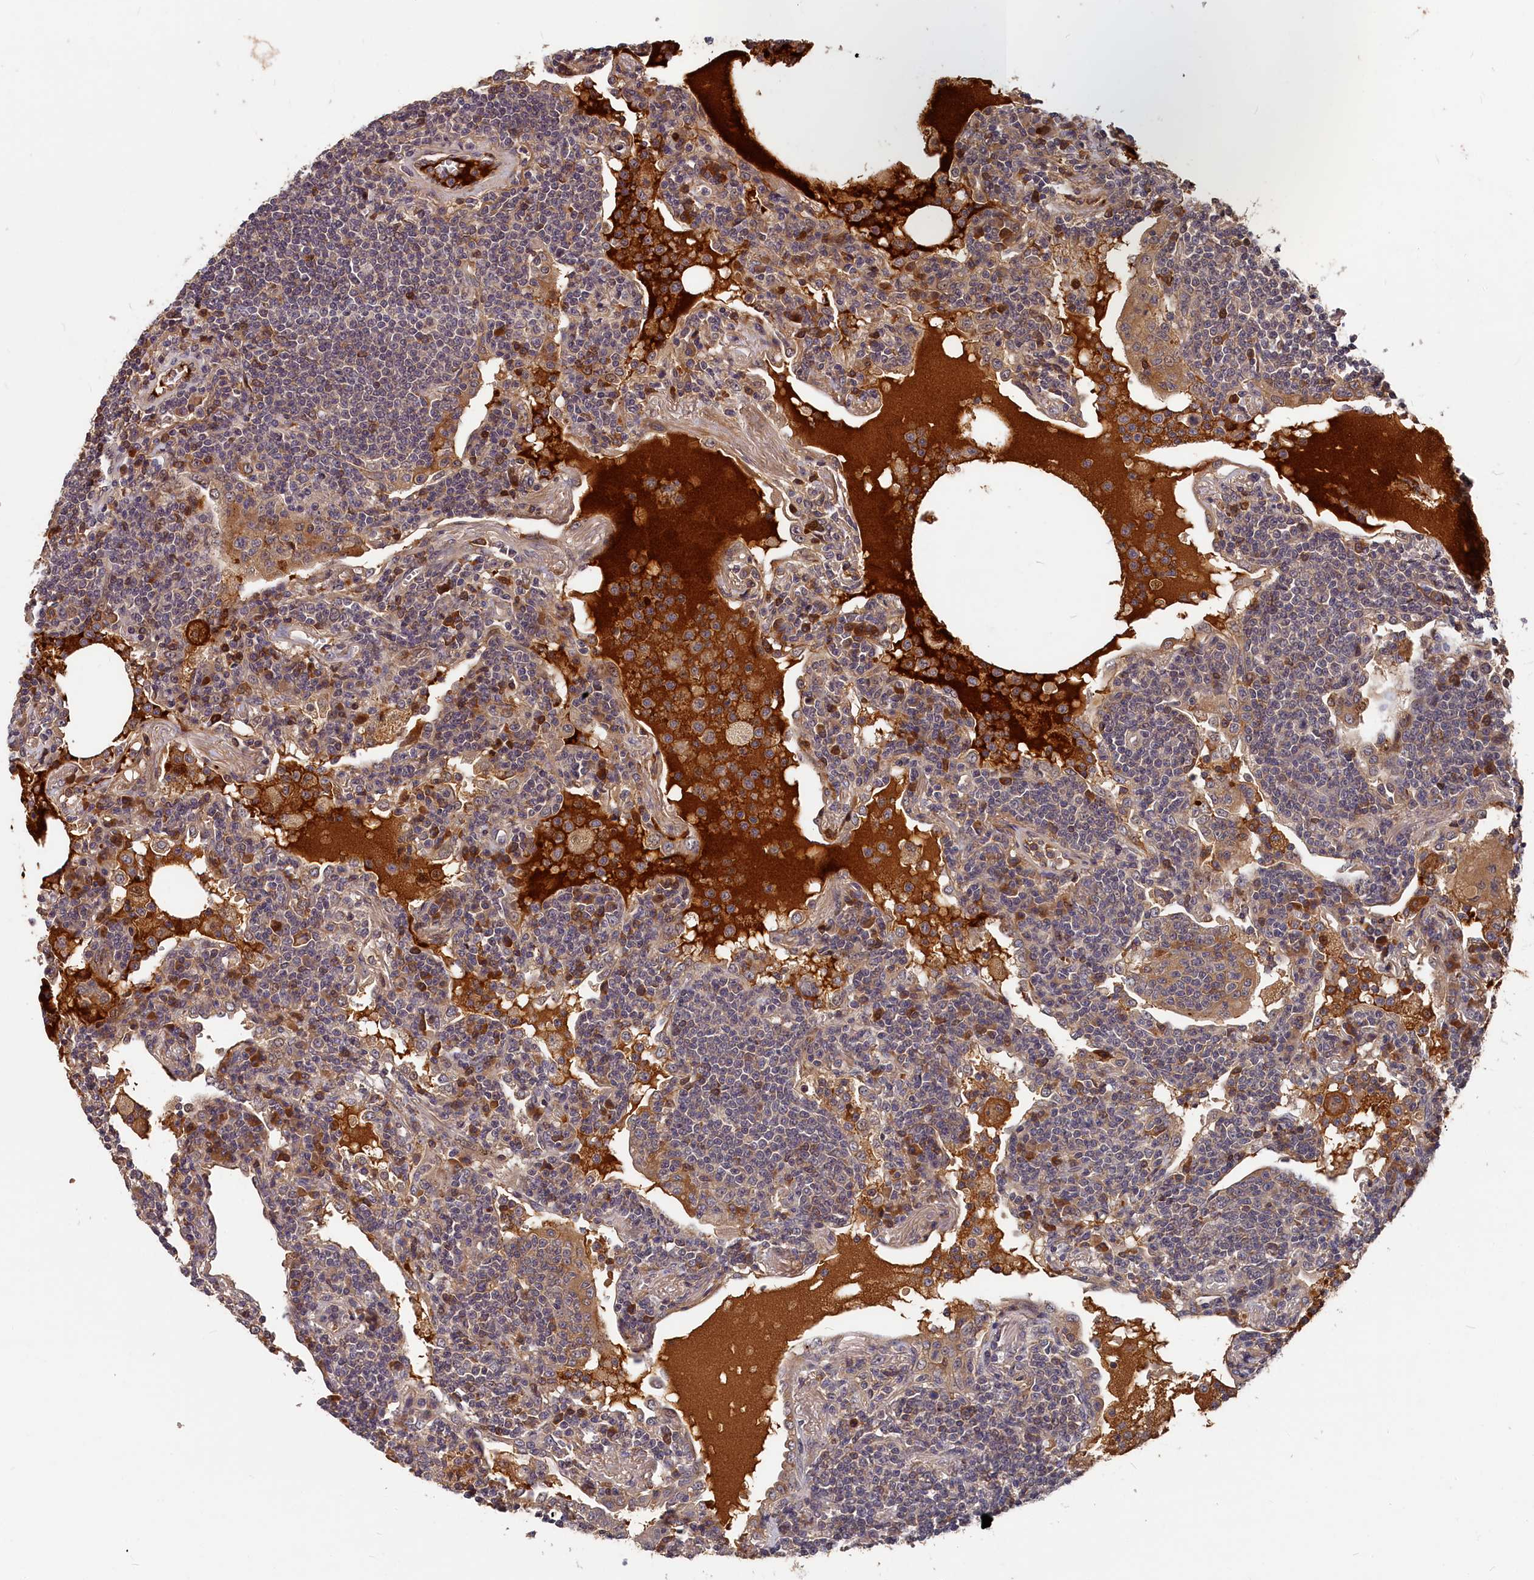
{"staining": {"intensity": "weak", "quantity": "<25%", "location": "cytoplasmic/membranous"}, "tissue": "lymphoma", "cell_type": "Tumor cells", "image_type": "cancer", "snomed": [{"axis": "morphology", "description": "Malignant lymphoma, non-Hodgkin's type, Low grade"}, {"axis": "topography", "description": "Lung"}], "caption": "Immunohistochemistry of human low-grade malignant lymphoma, non-Hodgkin's type reveals no staining in tumor cells.", "gene": "ITIH1", "patient": {"sex": "female", "age": 71}}